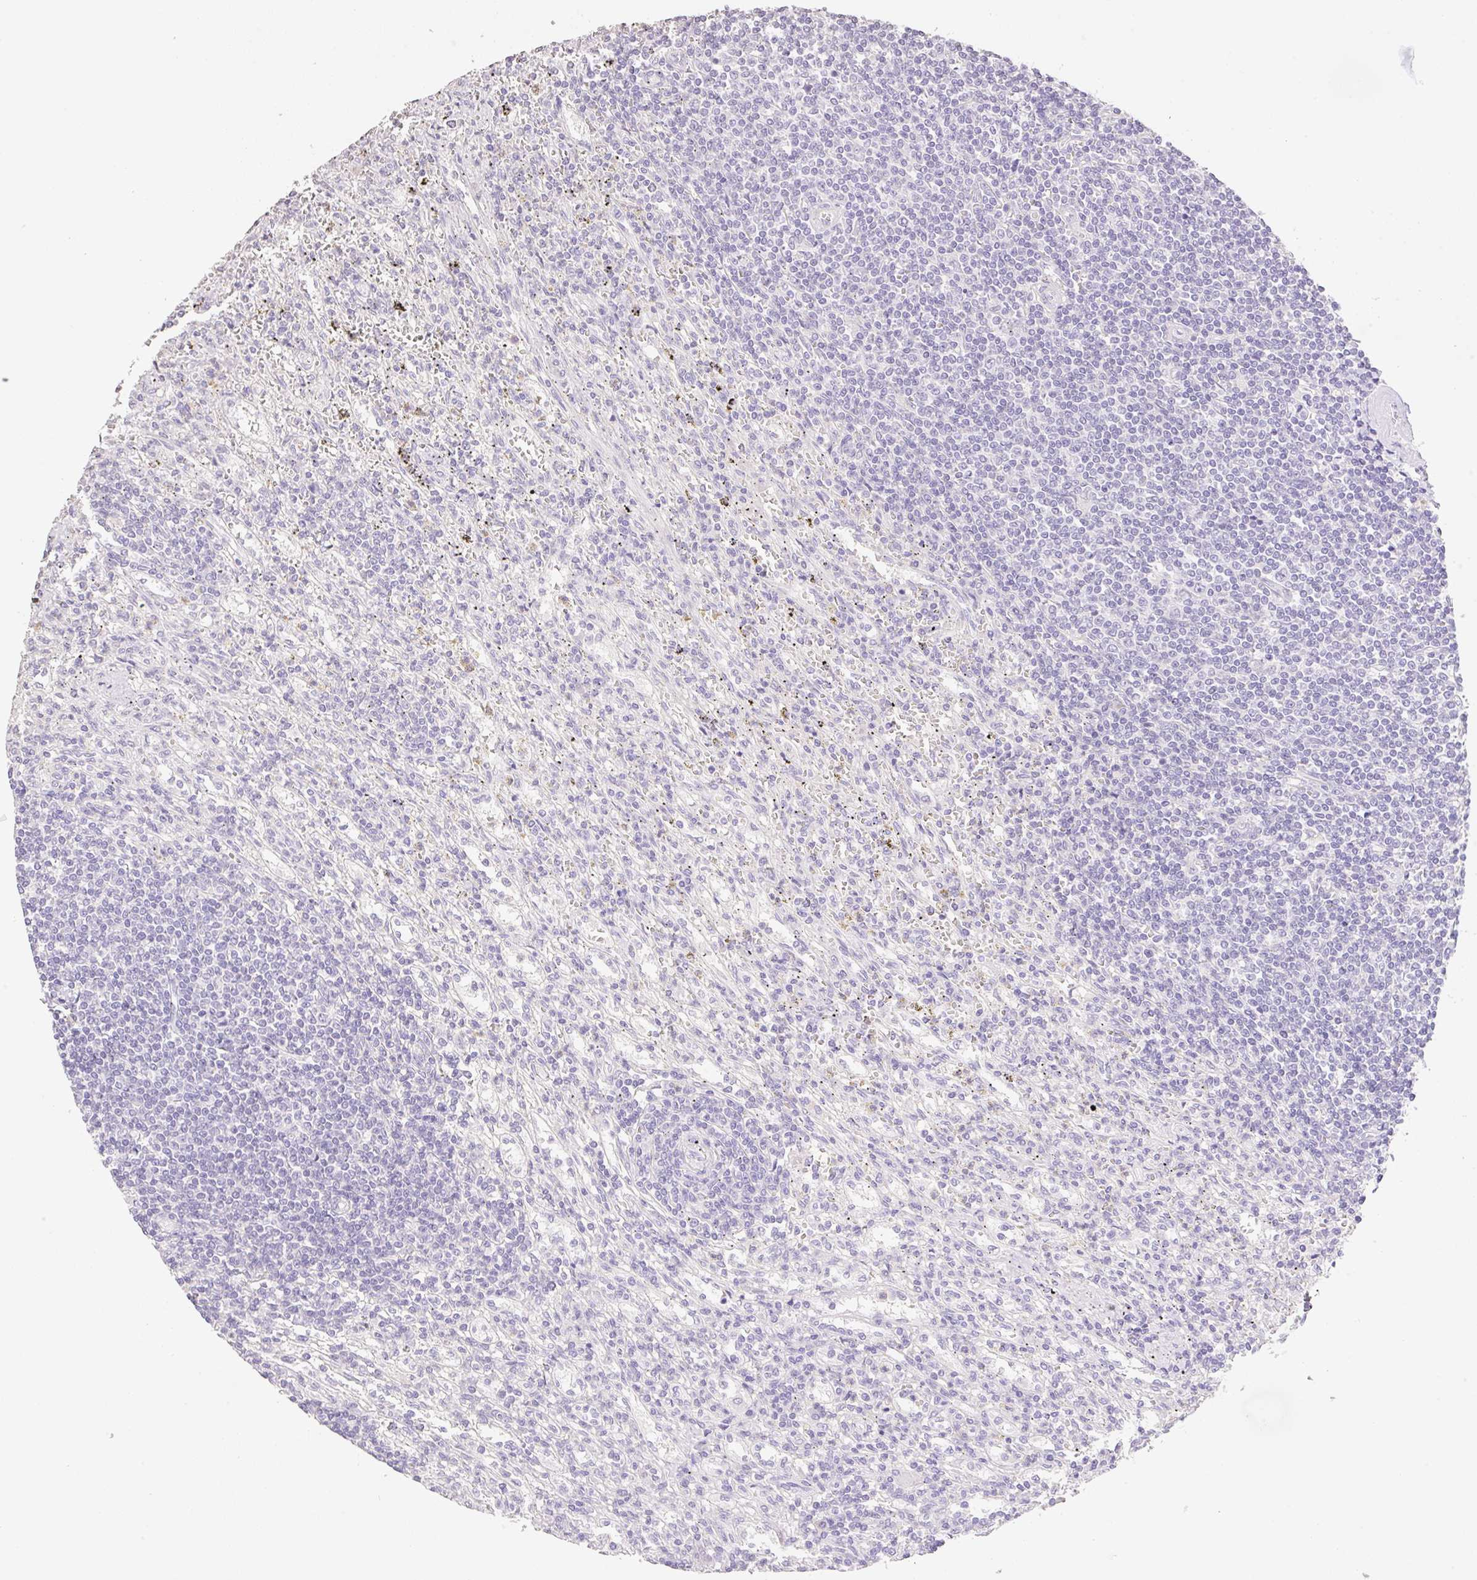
{"staining": {"intensity": "negative", "quantity": "none", "location": "none"}, "tissue": "lymphoma", "cell_type": "Tumor cells", "image_type": "cancer", "snomed": [{"axis": "morphology", "description": "Malignant lymphoma, non-Hodgkin's type, Low grade"}, {"axis": "topography", "description": "Spleen"}], "caption": "This image is of lymphoma stained with immunohistochemistry (IHC) to label a protein in brown with the nuclei are counter-stained blue. There is no positivity in tumor cells.", "gene": "HCRTR2", "patient": {"sex": "male", "age": 76}}